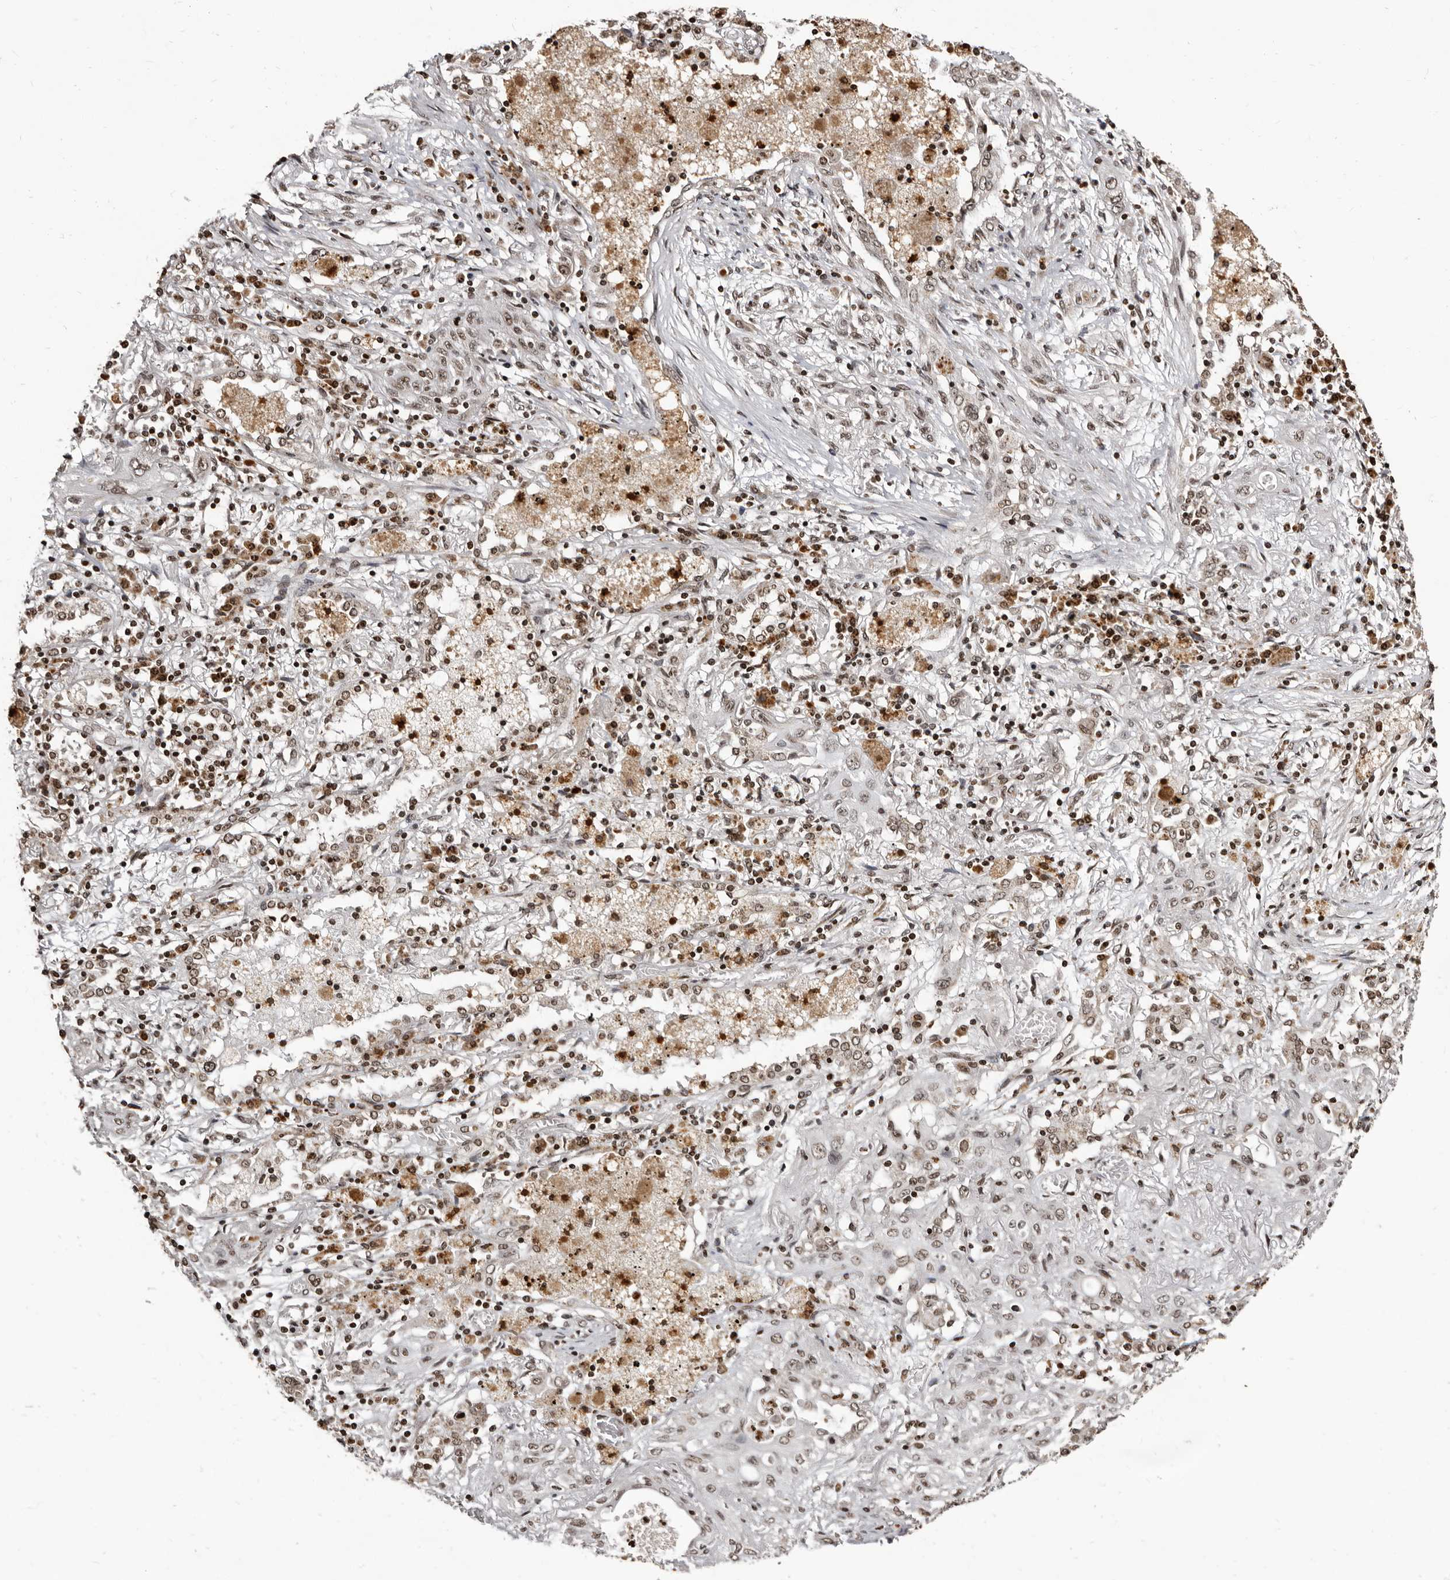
{"staining": {"intensity": "weak", "quantity": "<25%", "location": "nuclear"}, "tissue": "lung cancer", "cell_type": "Tumor cells", "image_type": "cancer", "snomed": [{"axis": "morphology", "description": "Squamous cell carcinoma, NOS"}, {"axis": "topography", "description": "Lung"}], "caption": "Immunohistochemistry photomicrograph of human squamous cell carcinoma (lung) stained for a protein (brown), which displays no positivity in tumor cells. (DAB IHC, high magnification).", "gene": "THUMPD1", "patient": {"sex": "female", "age": 47}}